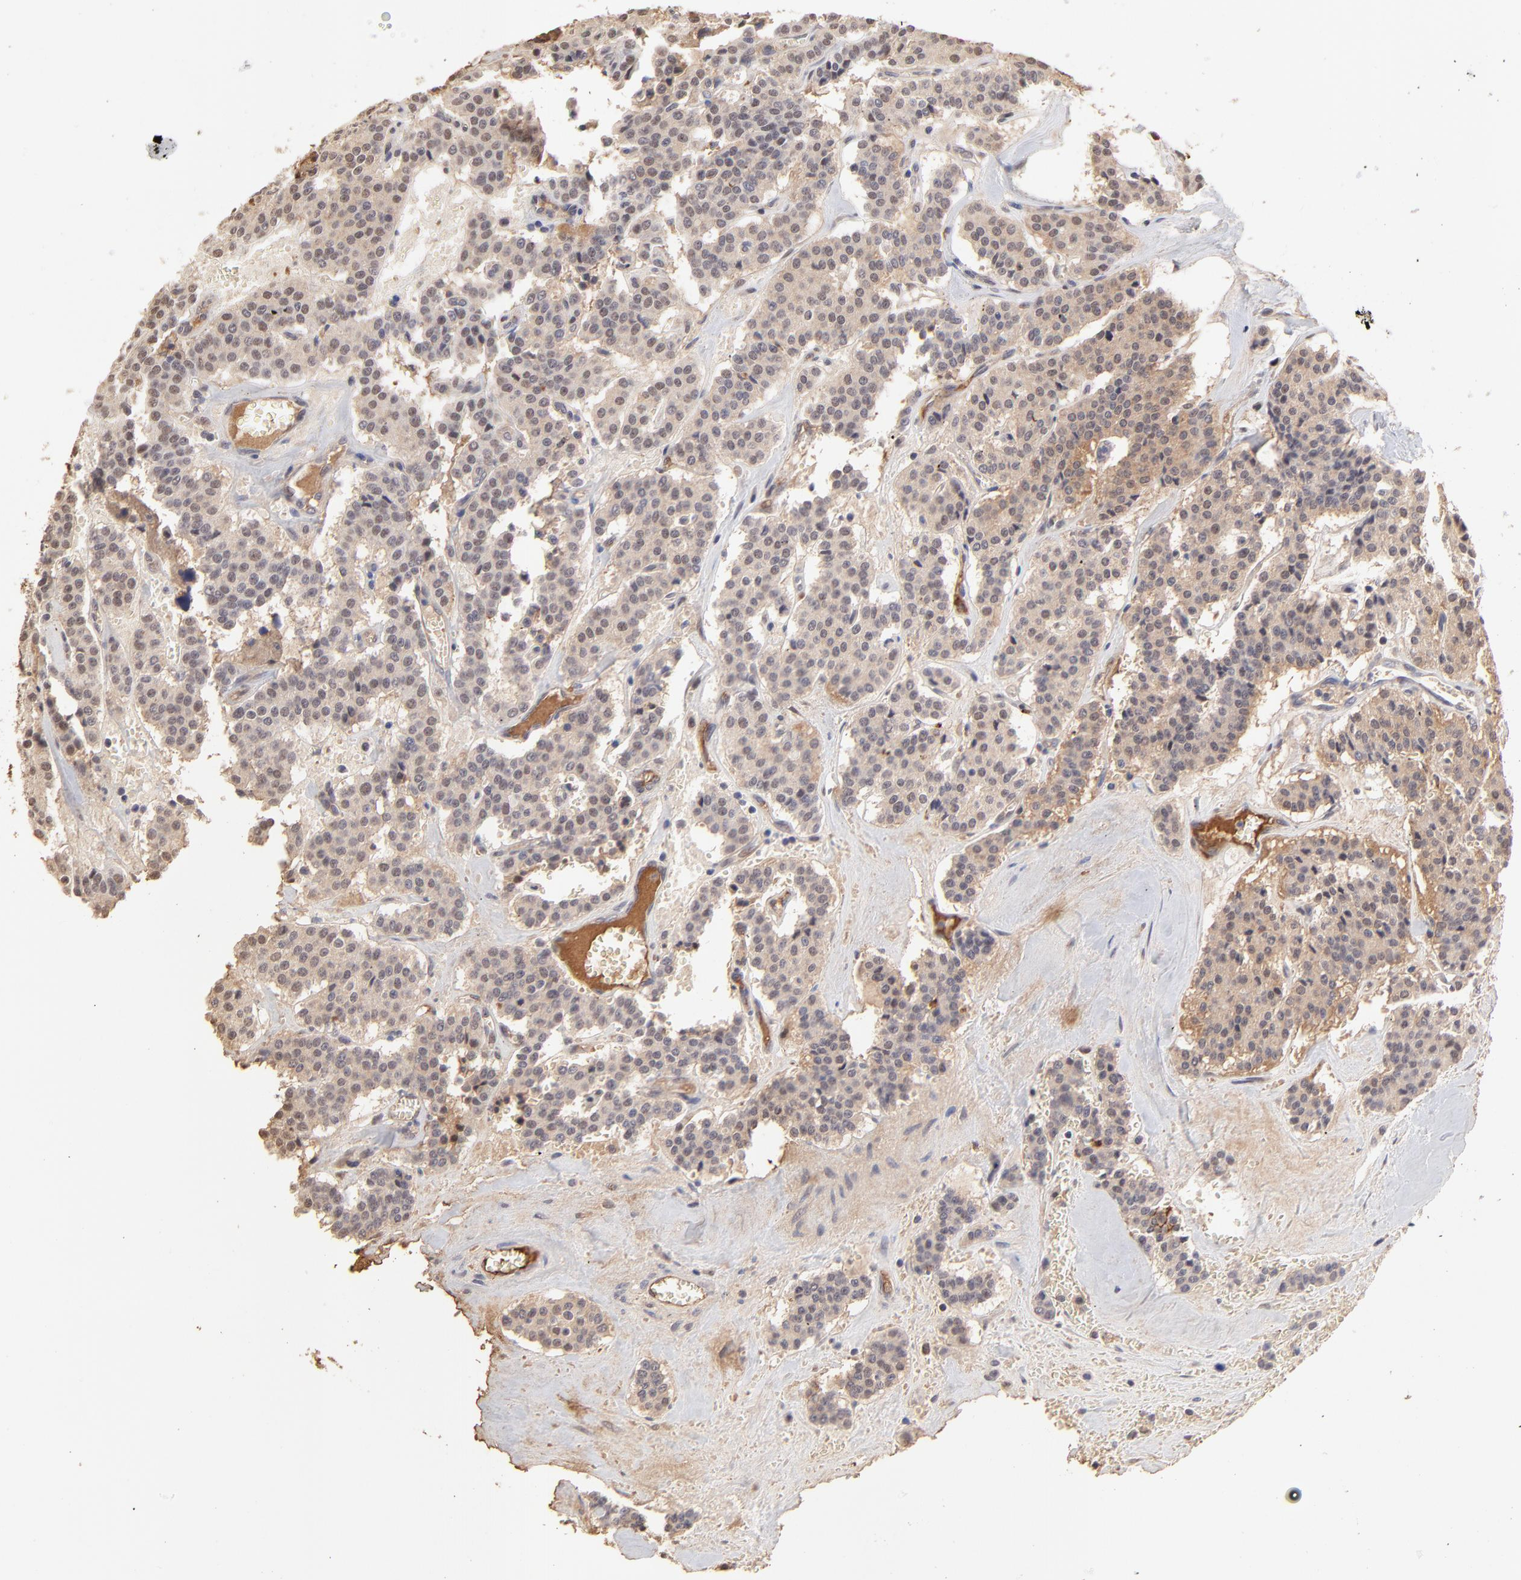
{"staining": {"intensity": "weak", "quantity": "25%-75%", "location": "cytoplasmic/membranous,nuclear"}, "tissue": "carcinoid", "cell_type": "Tumor cells", "image_type": "cancer", "snomed": [{"axis": "morphology", "description": "Carcinoid, malignant, NOS"}, {"axis": "topography", "description": "Bronchus"}], "caption": "High-power microscopy captured an immunohistochemistry (IHC) photomicrograph of carcinoid, revealing weak cytoplasmic/membranous and nuclear positivity in approximately 25%-75% of tumor cells.", "gene": "PSMD14", "patient": {"sex": "male", "age": 55}}